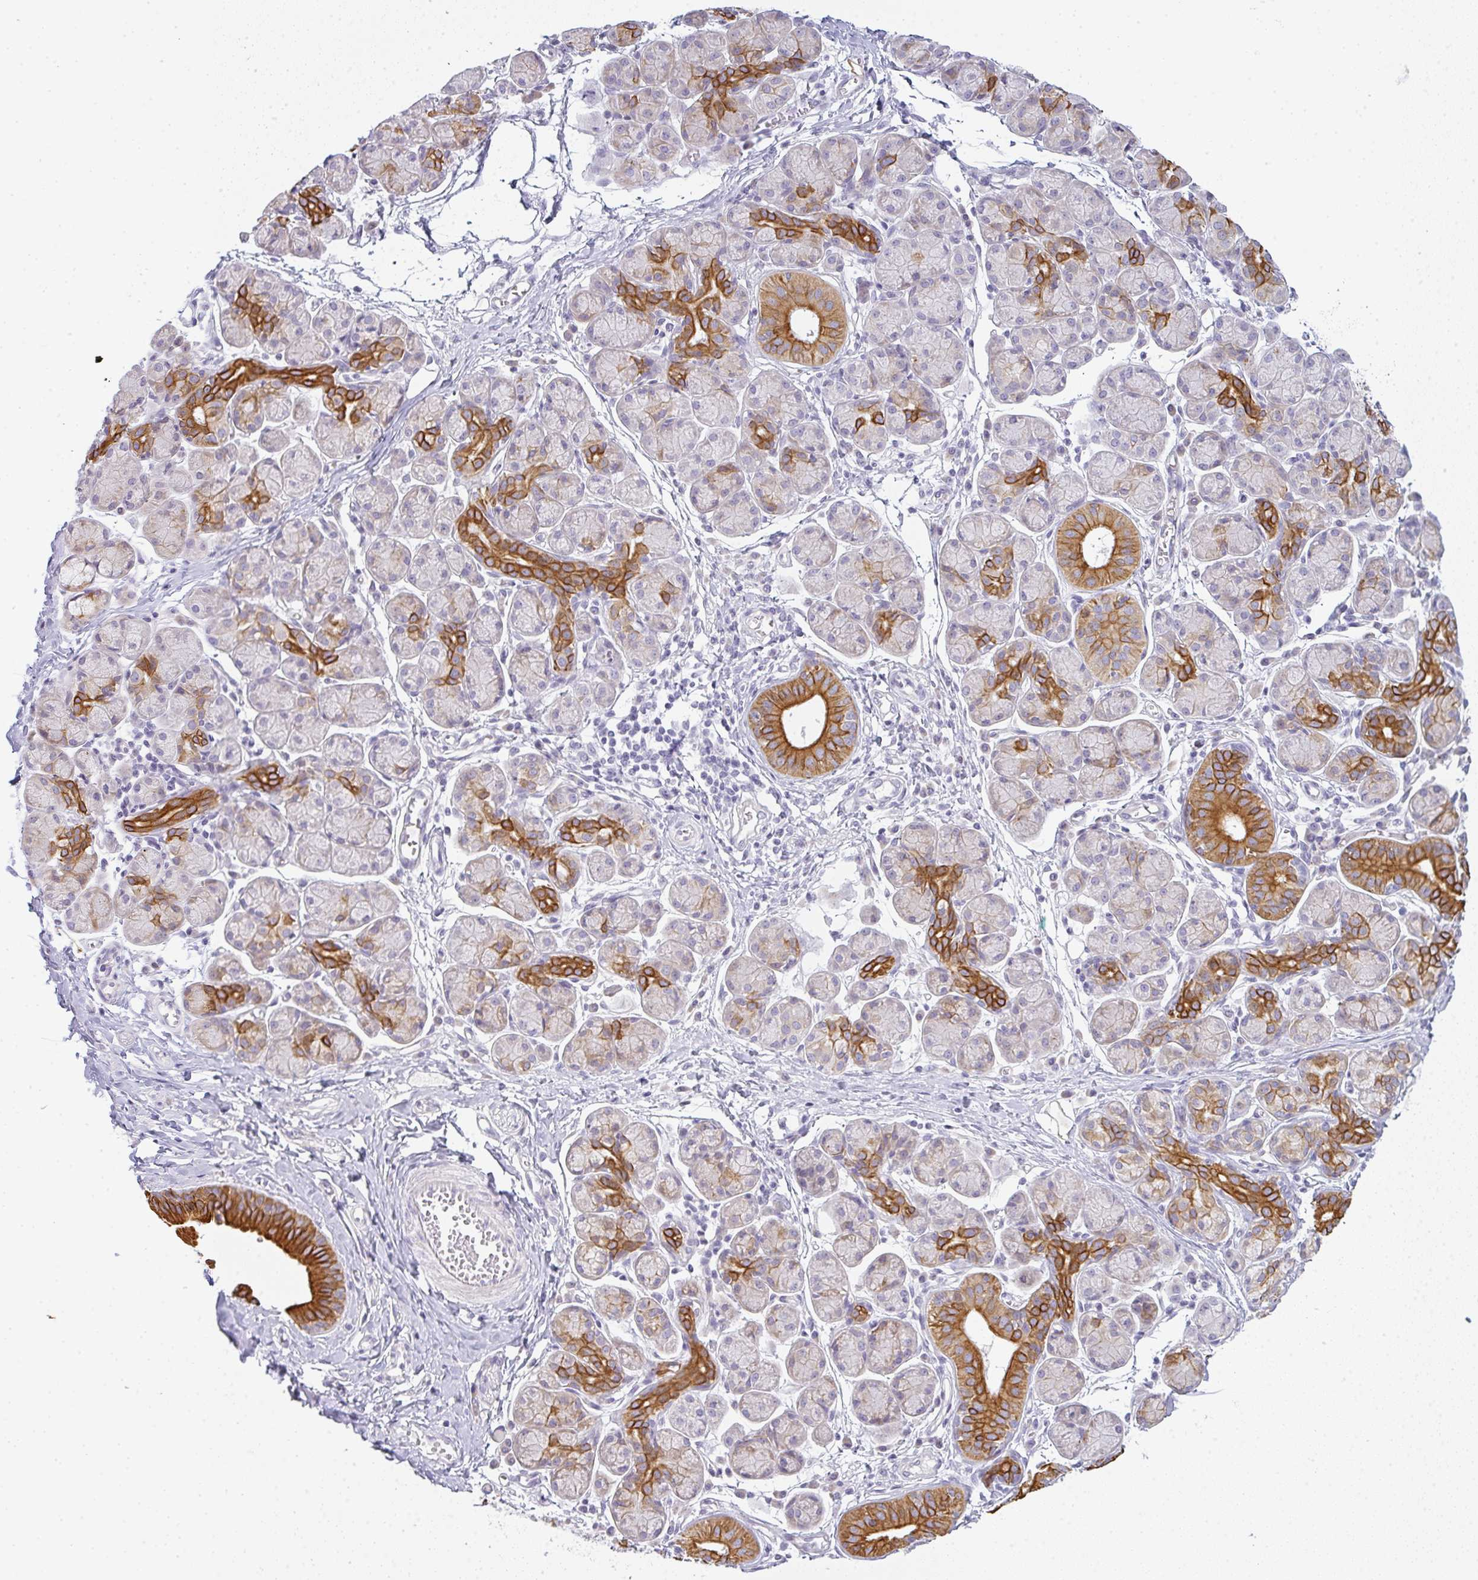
{"staining": {"intensity": "strong", "quantity": "25%-75%", "location": "cytoplasmic/membranous"}, "tissue": "salivary gland", "cell_type": "Glandular cells", "image_type": "normal", "snomed": [{"axis": "morphology", "description": "Normal tissue, NOS"}, {"axis": "morphology", "description": "Inflammation, NOS"}, {"axis": "topography", "description": "Lymph node"}, {"axis": "topography", "description": "Salivary gland"}], "caption": "Protein expression analysis of normal human salivary gland reveals strong cytoplasmic/membranous expression in about 25%-75% of glandular cells. The protein of interest is shown in brown color, while the nuclei are stained blue.", "gene": "SIRPB2", "patient": {"sex": "male", "age": 3}}